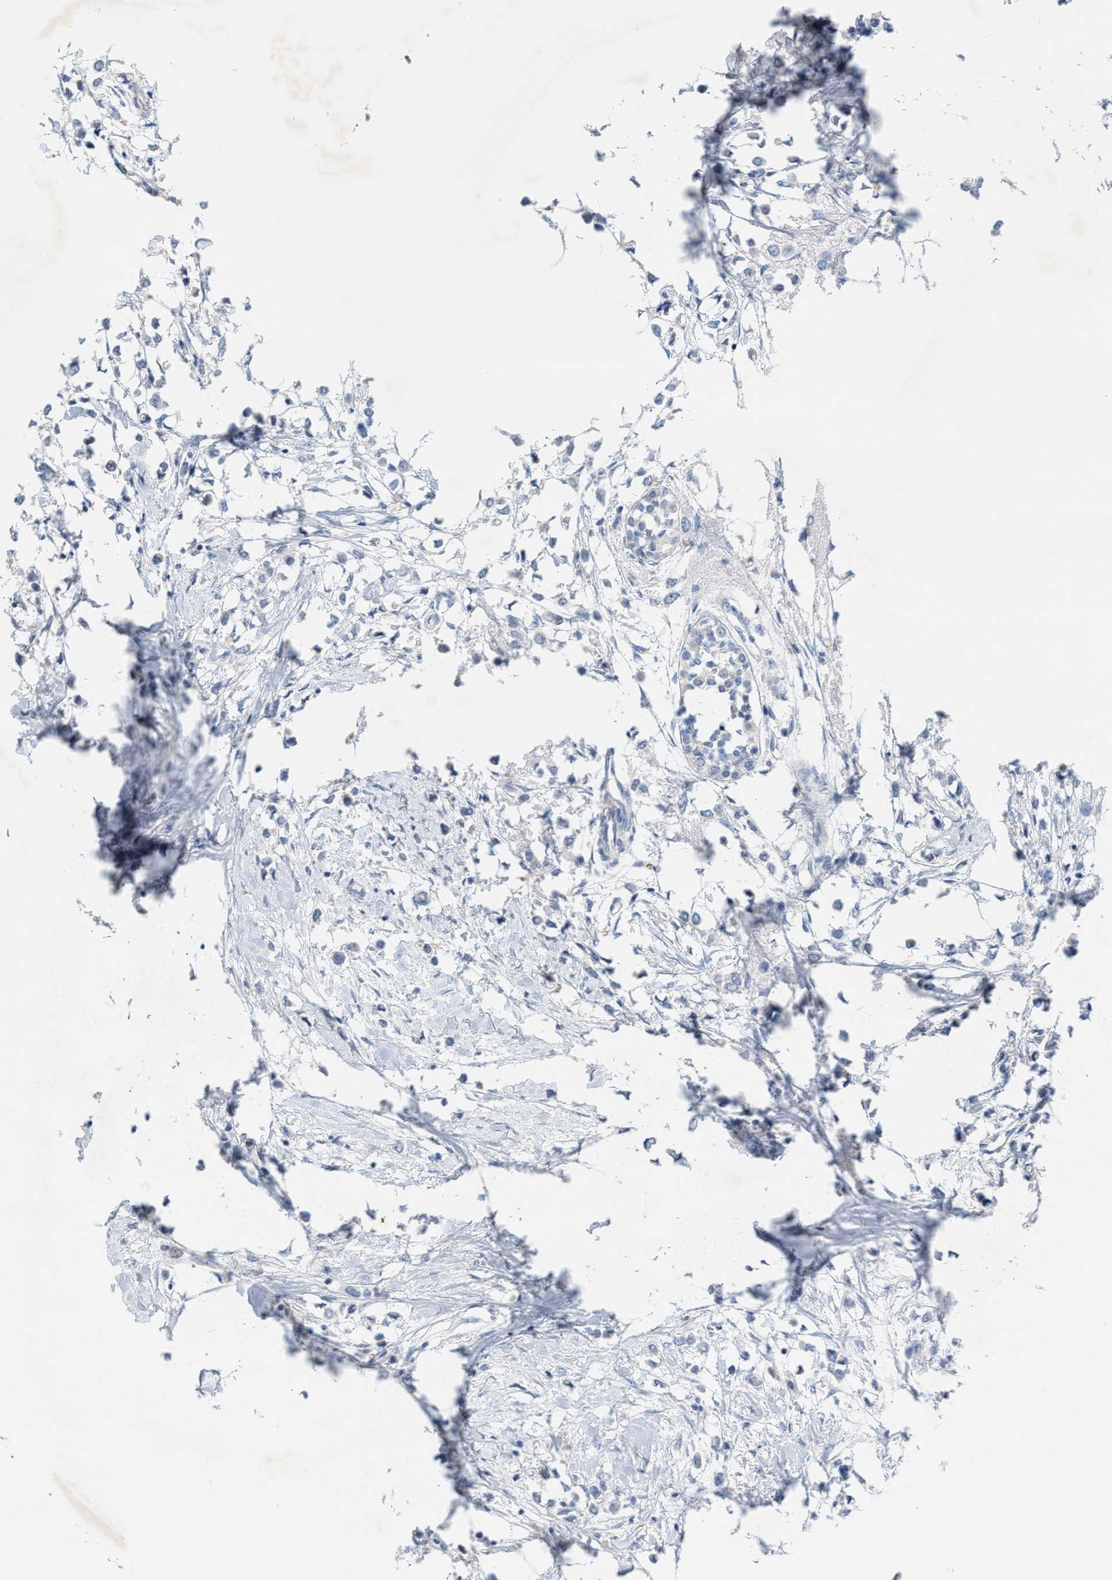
{"staining": {"intensity": "negative", "quantity": "none", "location": "none"}, "tissue": "breast cancer", "cell_type": "Tumor cells", "image_type": "cancer", "snomed": [{"axis": "morphology", "description": "Lobular carcinoma"}, {"axis": "topography", "description": "Breast"}], "caption": "This is an immunohistochemistry (IHC) histopathology image of human lobular carcinoma (breast). There is no expression in tumor cells.", "gene": "CPA2", "patient": {"sex": "female", "age": 51}}